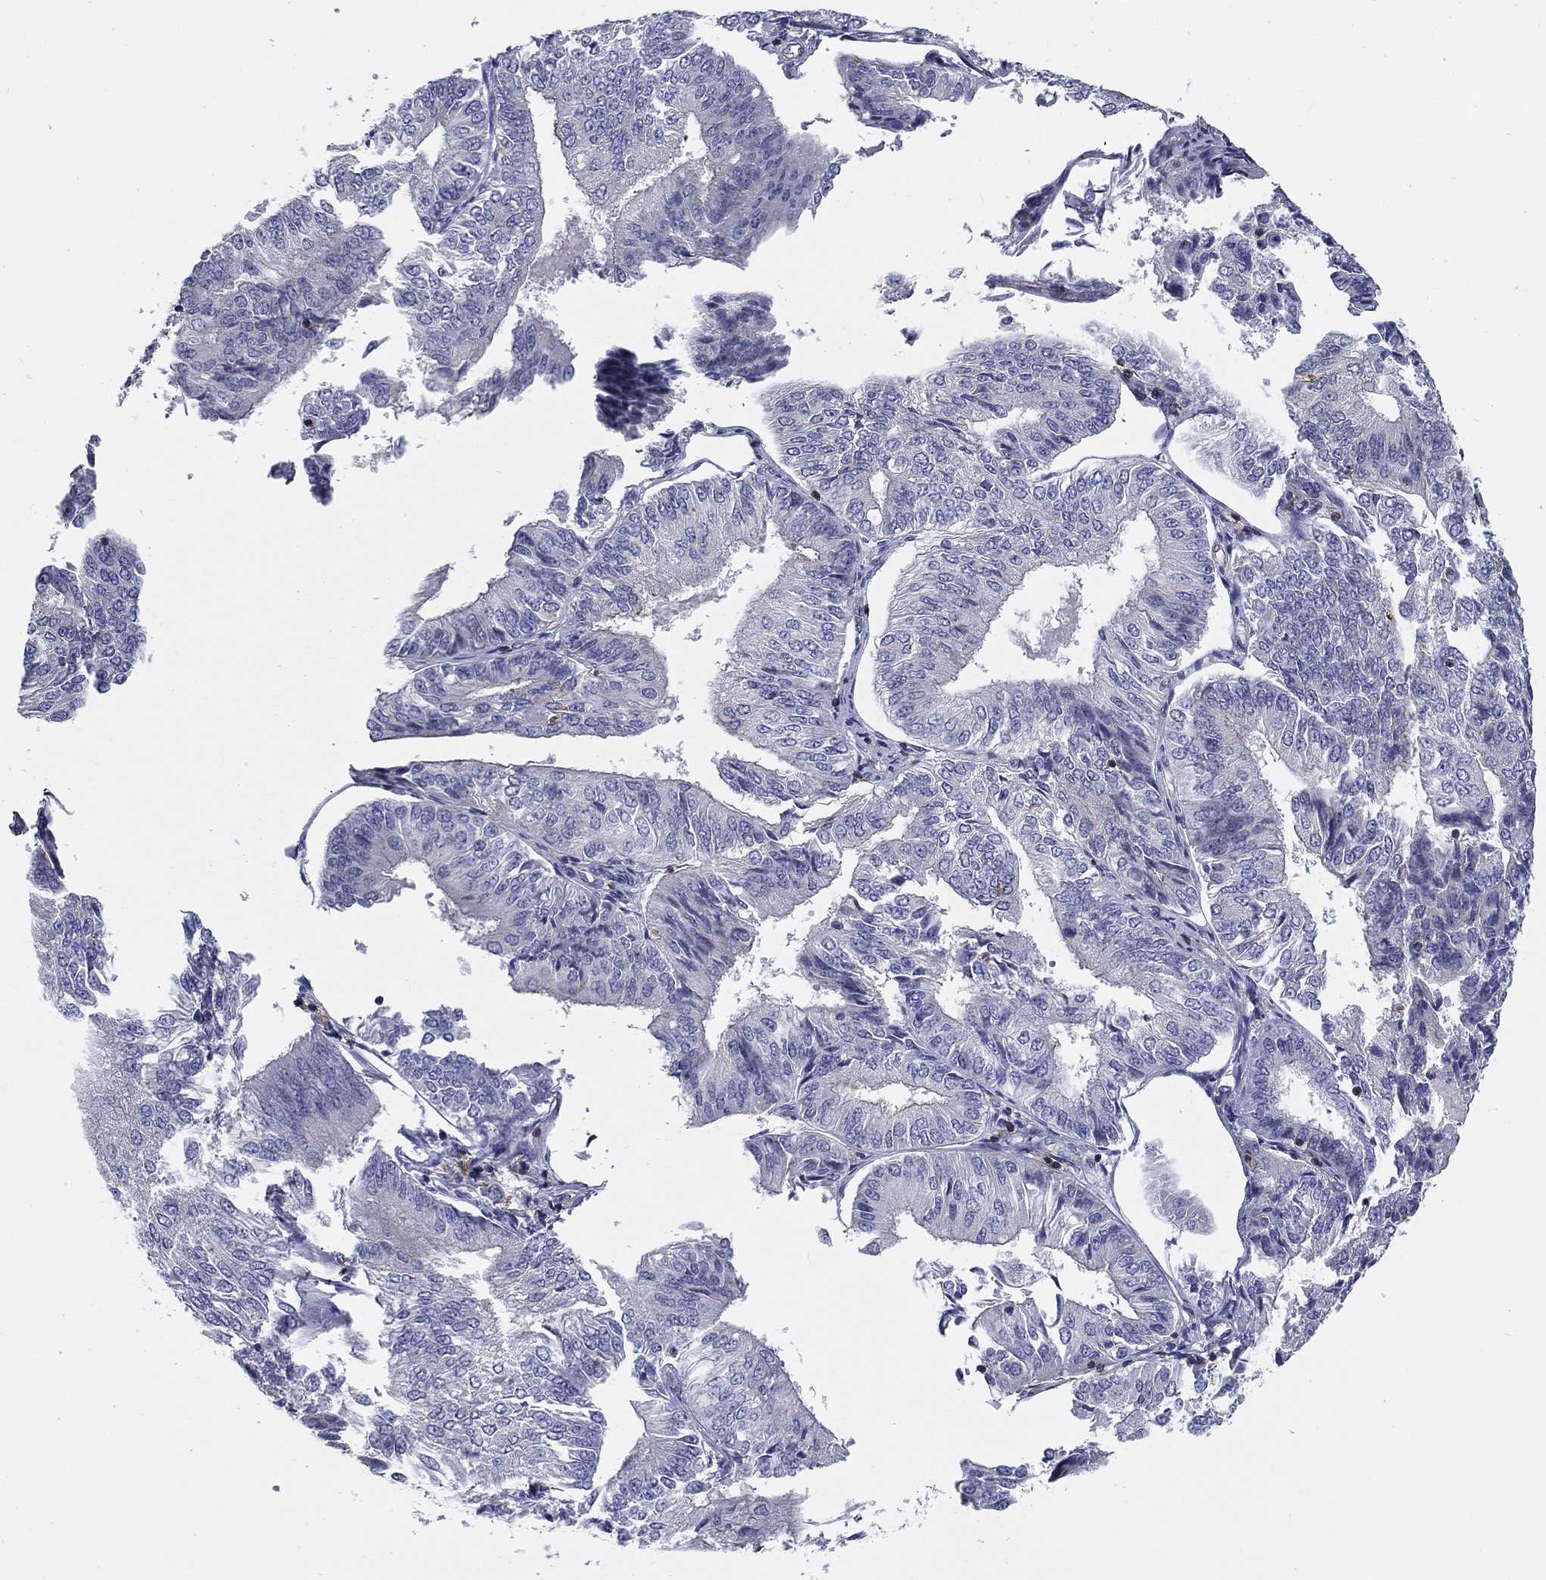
{"staining": {"intensity": "negative", "quantity": "none", "location": "none"}, "tissue": "endometrial cancer", "cell_type": "Tumor cells", "image_type": "cancer", "snomed": [{"axis": "morphology", "description": "Adenocarcinoma, NOS"}, {"axis": "topography", "description": "Endometrium"}], "caption": "Histopathology image shows no significant protein staining in tumor cells of endometrial cancer. (Stains: DAB IHC with hematoxylin counter stain, Microscopy: brightfield microscopy at high magnification).", "gene": "SIT1", "patient": {"sex": "female", "age": 58}}